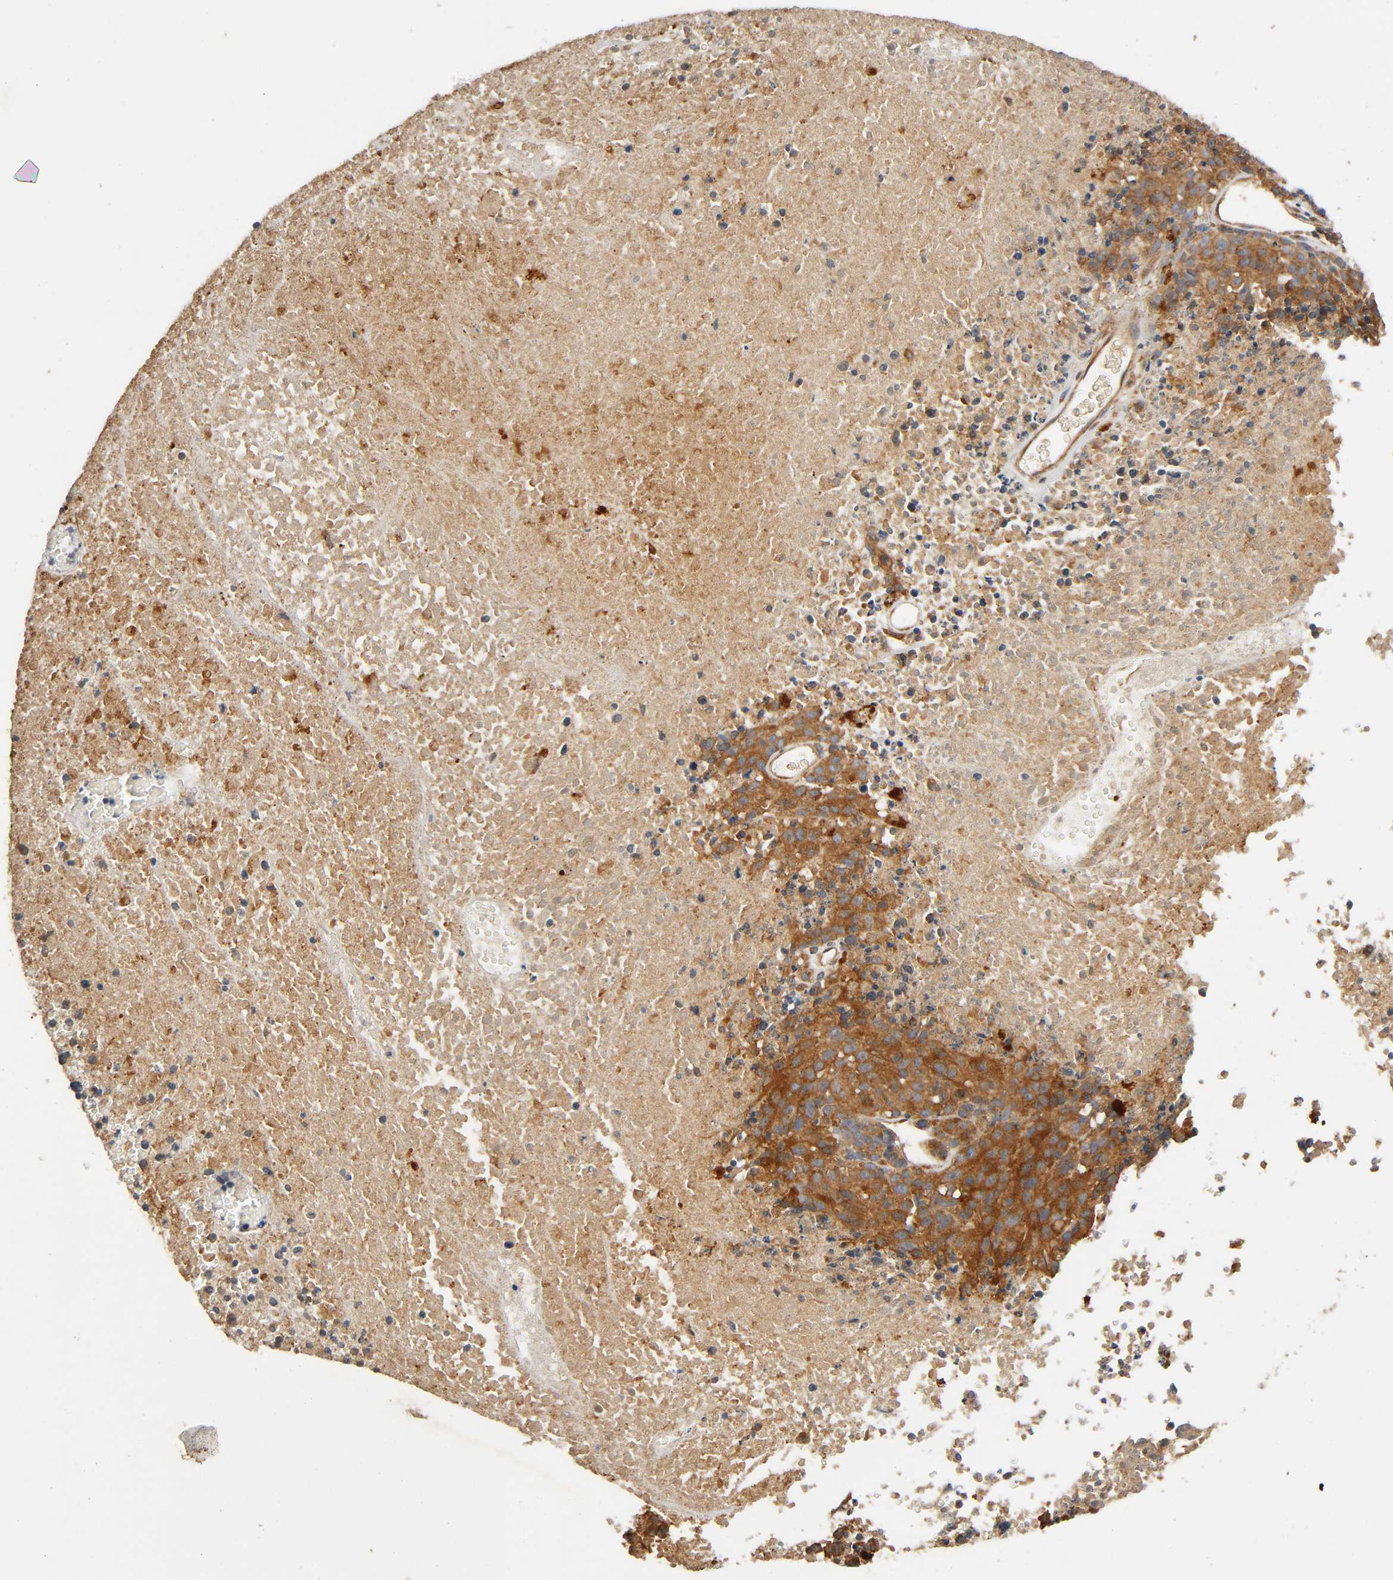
{"staining": {"intensity": "strong", "quantity": ">75%", "location": "cytoplasmic/membranous"}, "tissue": "melanoma", "cell_type": "Tumor cells", "image_type": "cancer", "snomed": [{"axis": "morphology", "description": "Malignant melanoma, Metastatic site"}, {"axis": "topography", "description": "Cerebral cortex"}], "caption": "Immunohistochemistry (DAB) staining of melanoma shows strong cytoplasmic/membranous protein staining in approximately >75% of tumor cells. (Stains: DAB in brown, nuclei in blue, Microscopy: brightfield microscopy at high magnification).", "gene": "IKBKB", "patient": {"sex": "female", "age": 52}}